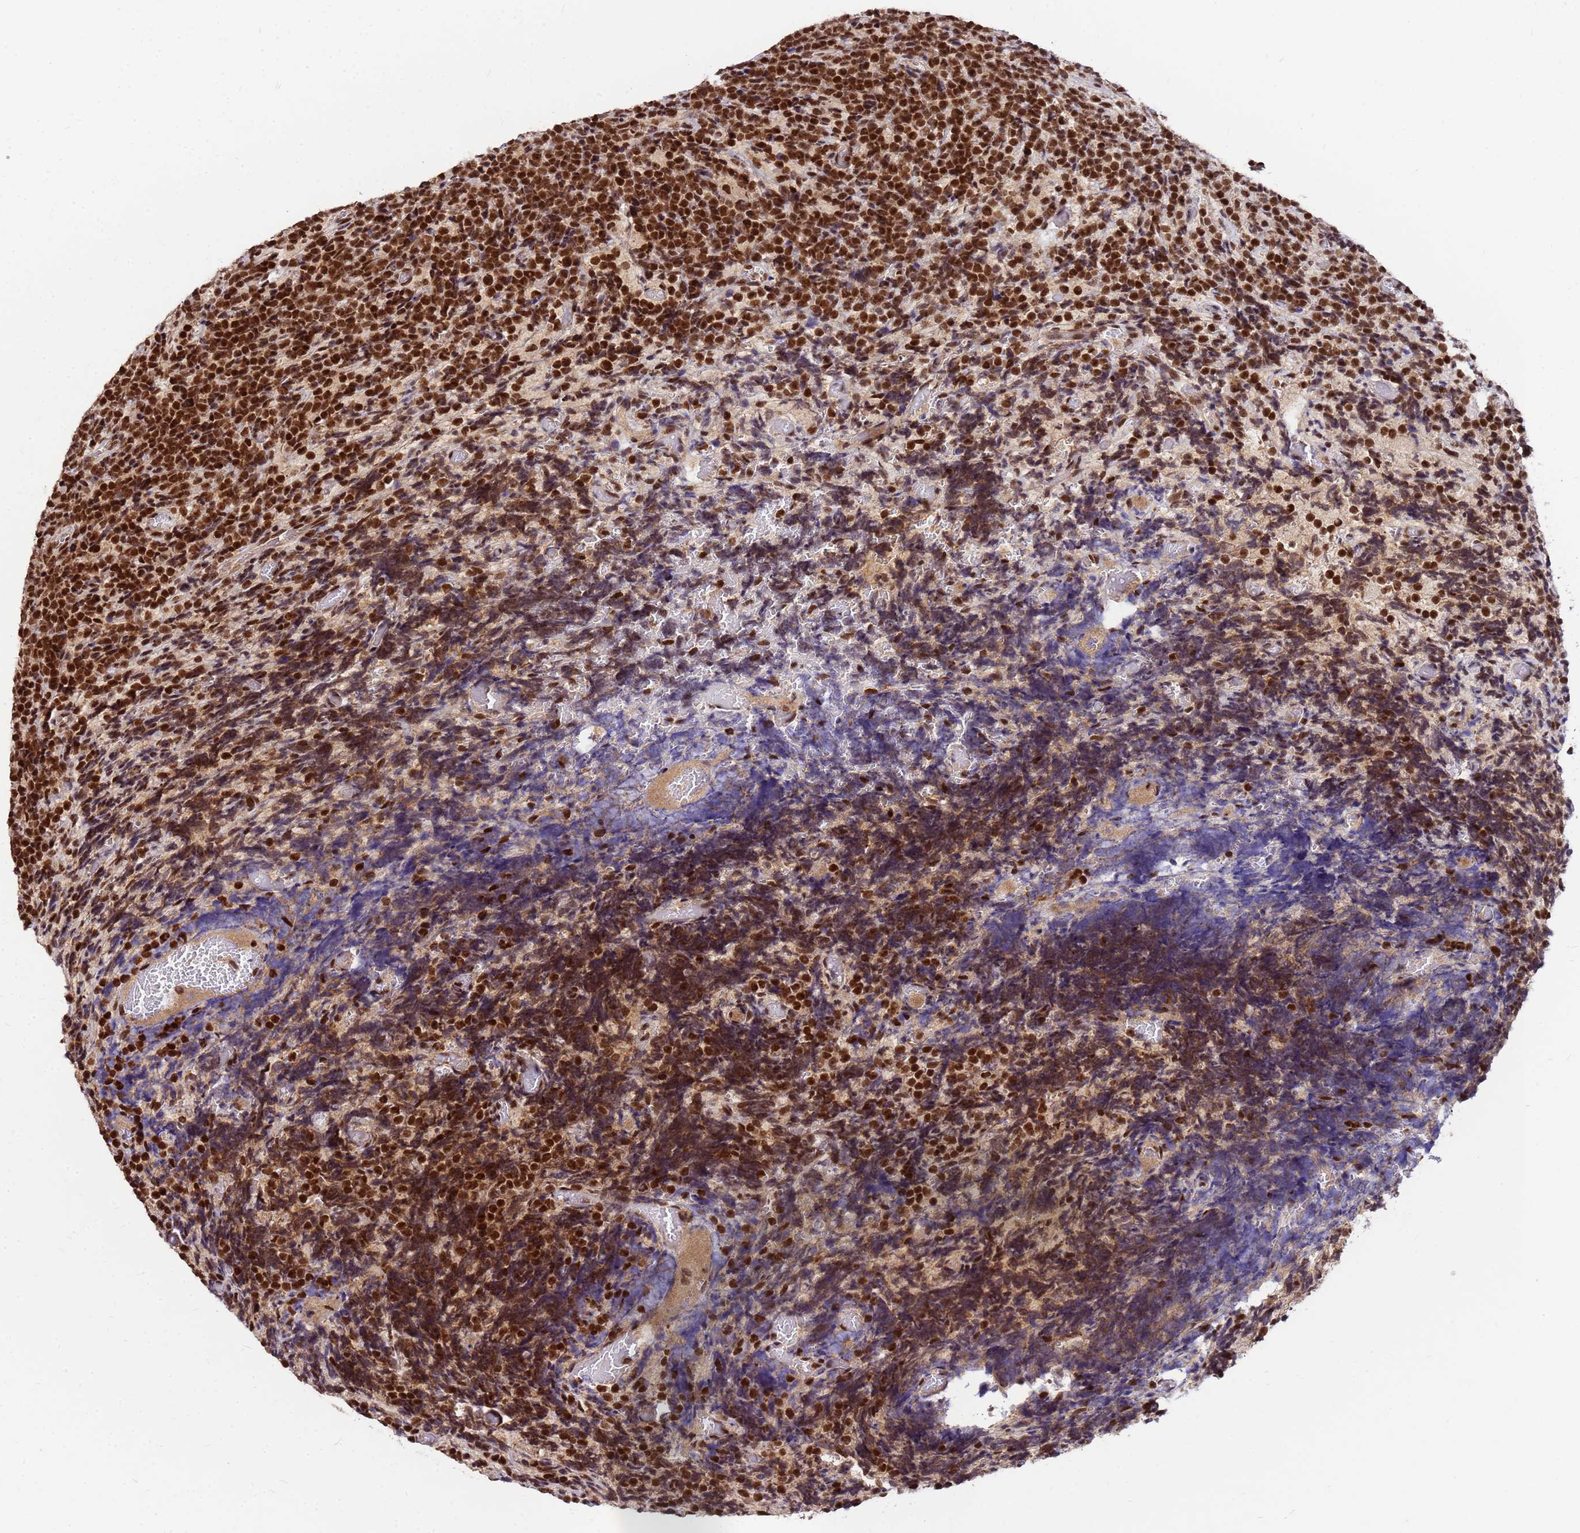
{"staining": {"intensity": "strong", "quantity": ">75%", "location": "nuclear"}, "tissue": "glioma", "cell_type": "Tumor cells", "image_type": "cancer", "snomed": [{"axis": "morphology", "description": "Glioma, malignant, Low grade"}, {"axis": "topography", "description": "Brain"}], "caption": "Glioma stained for a protein demonstrates strong nuclear positivity in tumor cells. (DAB IHC with brightfield microscopy, high magnification).", "gene": "NCBP2", "patient": {"sex": "female", "age": 1}}